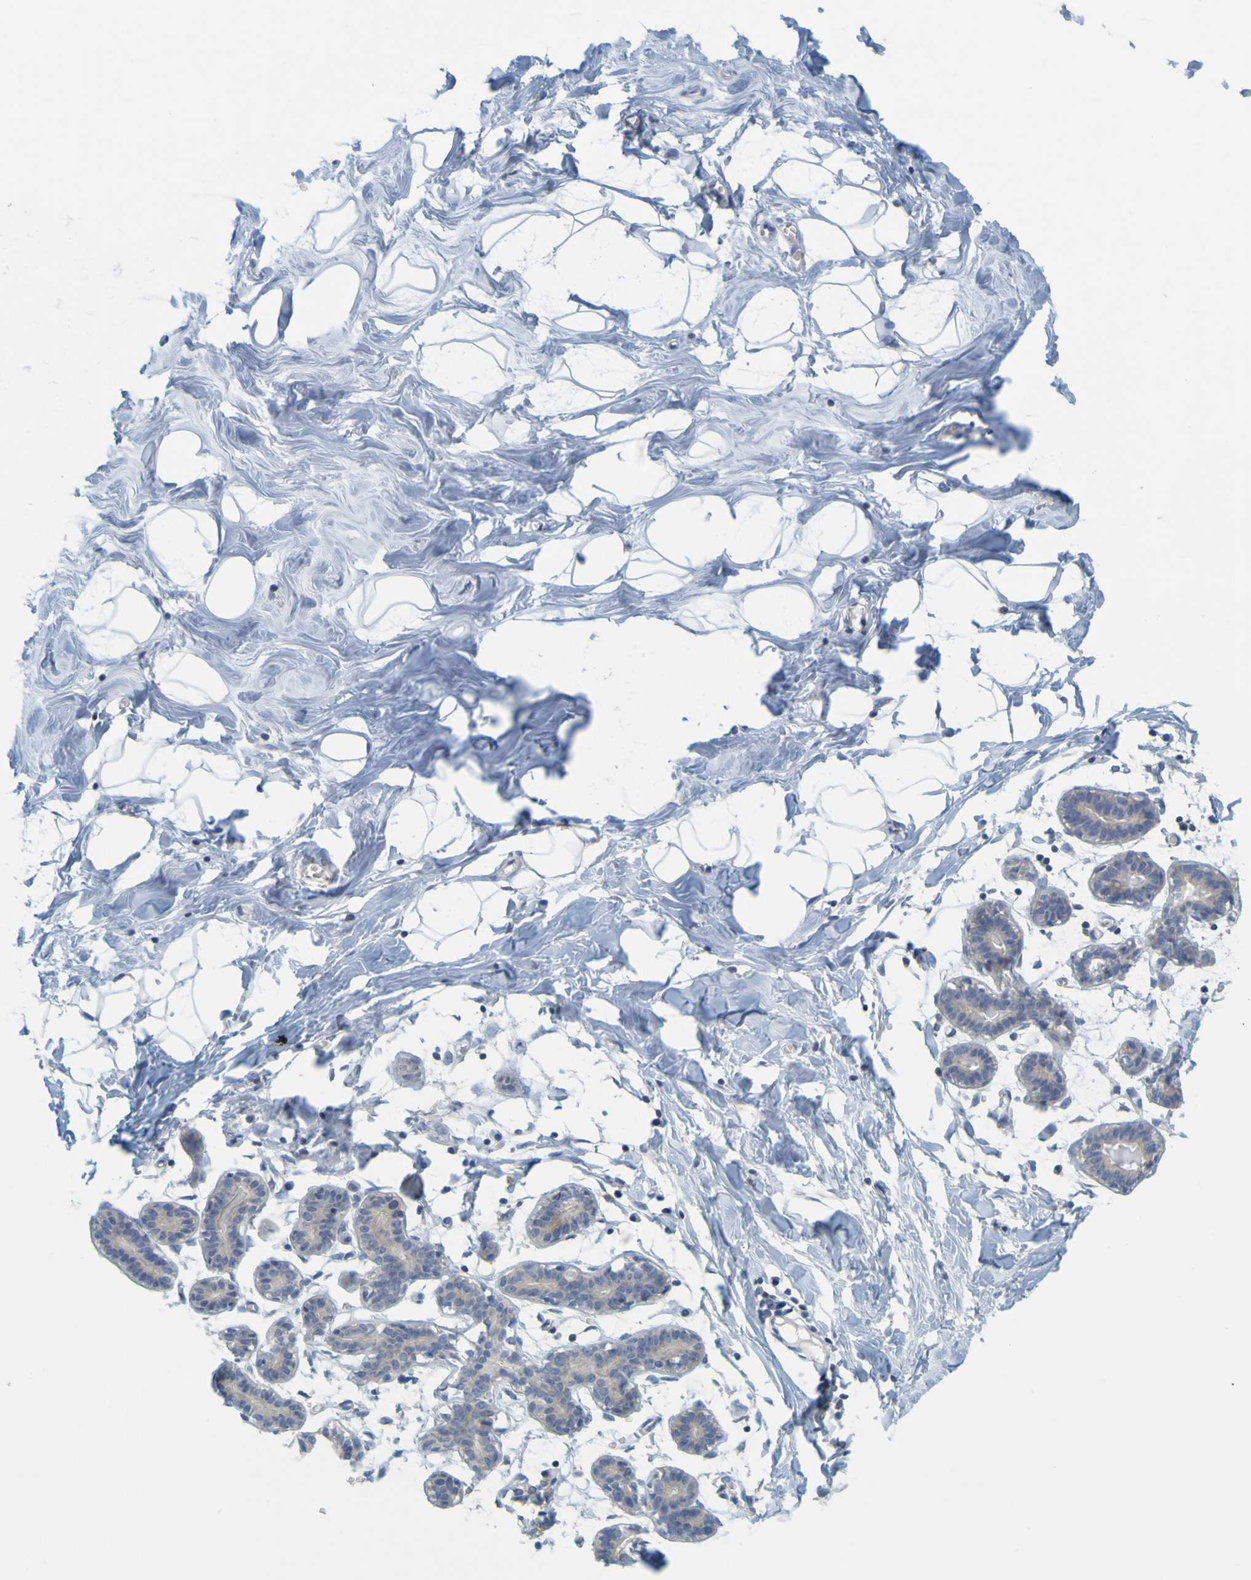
{"staining": {"intensity": "negative", "quantity": "none", "location": "none"}, "tissue": "breast", "cell_type": "Adipocytes", "image_type": "normal", "snomed": [{"axis": "morphology", "description": "Normal tissue, NOS"}, {"axis": "topography", "description": "Breast"}], "caption": "Normal breast was stained to show a protein in brown. There is no significant positivity in adipocytes.", "gene": "APPL1", "patient": {"sex": "female", "age": 27}}